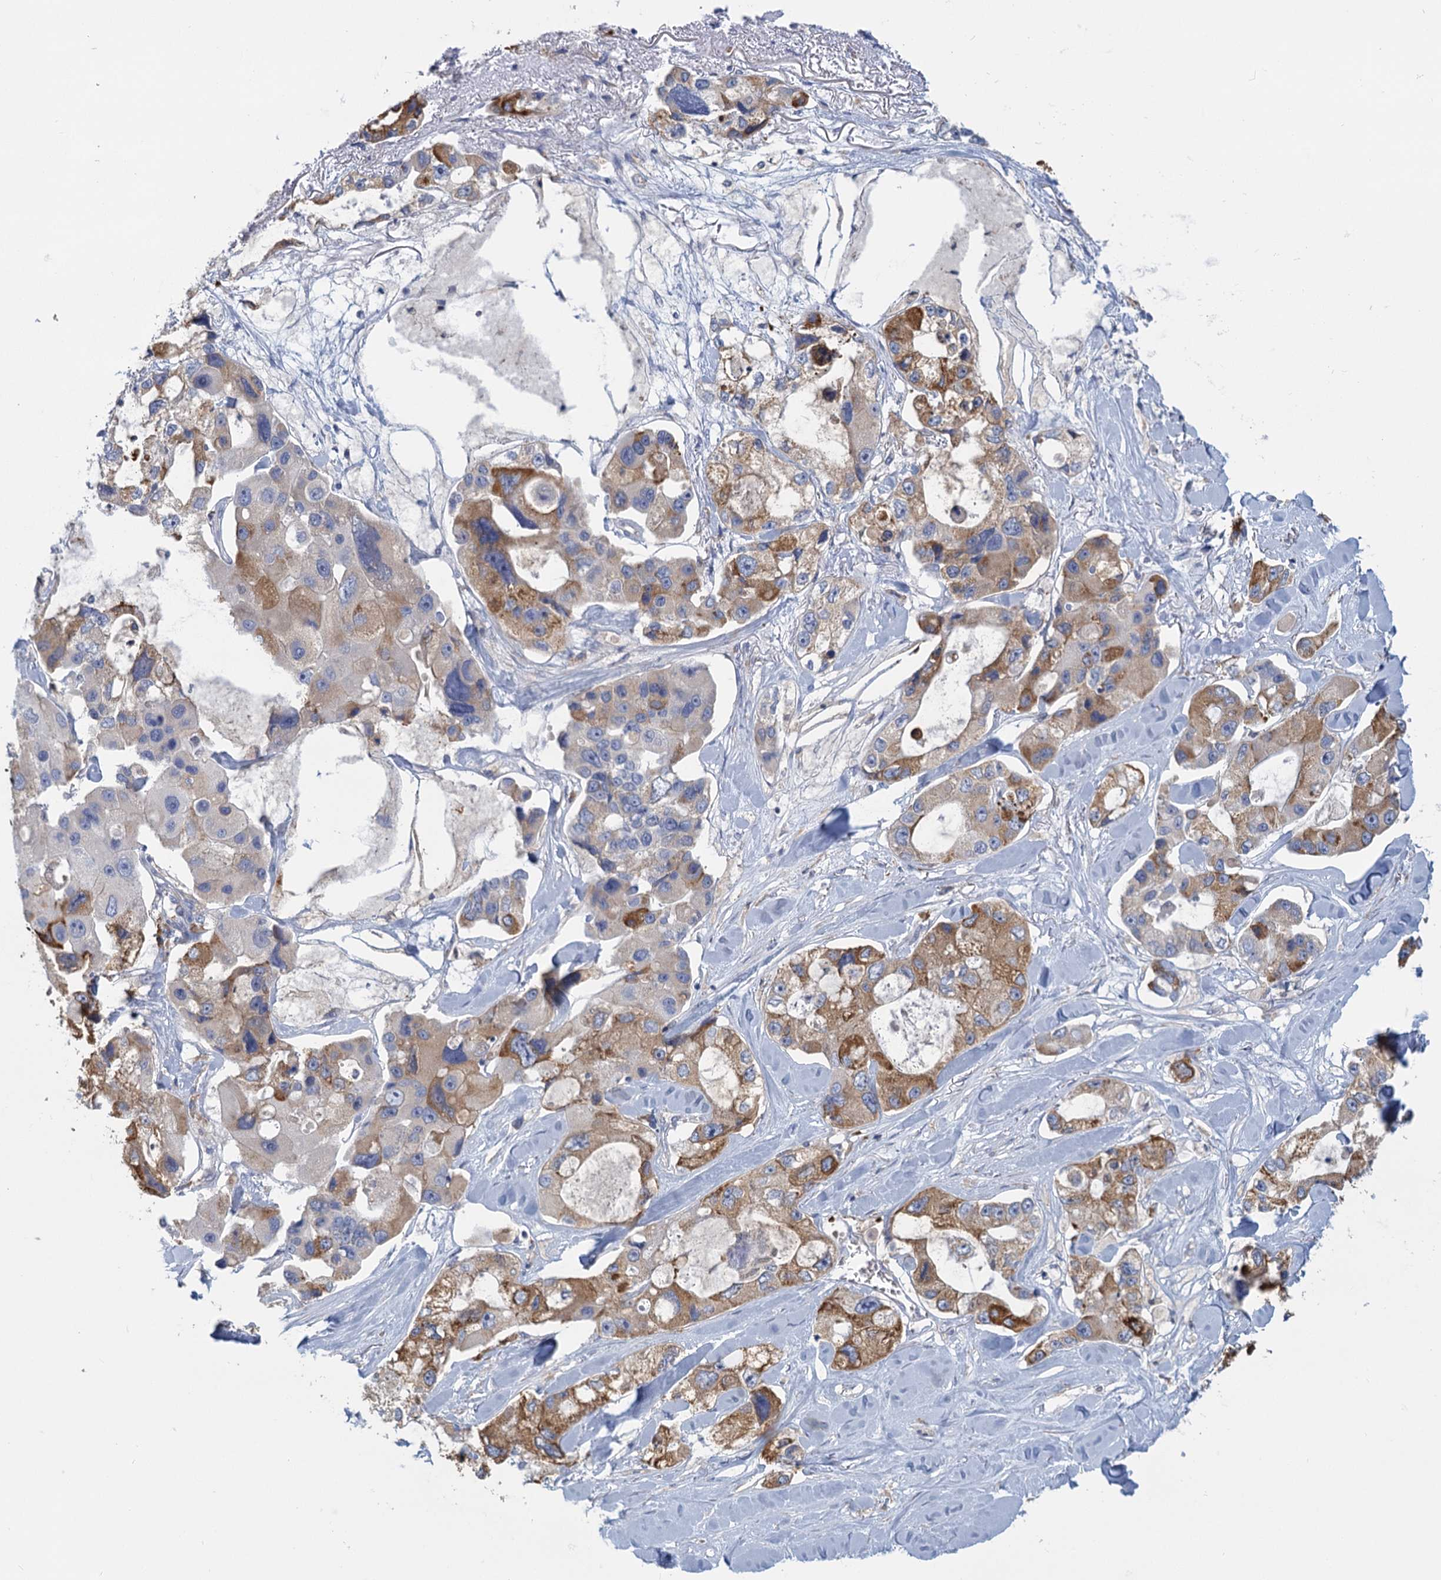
{"staining": {"intensity": "moderate", "quantity": "25%-75%", "location": "cytoplasmic/membranous"}, "tissue": "lung cancer", "cell_type": "Tumor cells", "image_type": "cancer", "snomed": [{"axis": "morphology", "description": "Adenocarcinoma, NOS"}, {"axis": "topography", "description": "Lung"}], "caption": "Protein expression analysis of human adenocarcinoma (lung) reveals moderate cytoplasmic/membranous positivity in approximately 25%-75% of tumor cells. The staining was performed using DAB to visualize the protein expression in brown, while the nuclei were stained in blue with hematoxylin (Magnification: 20x).", "gene": "ANKRD16", "patient": {"sex": "female", "age": 54}}